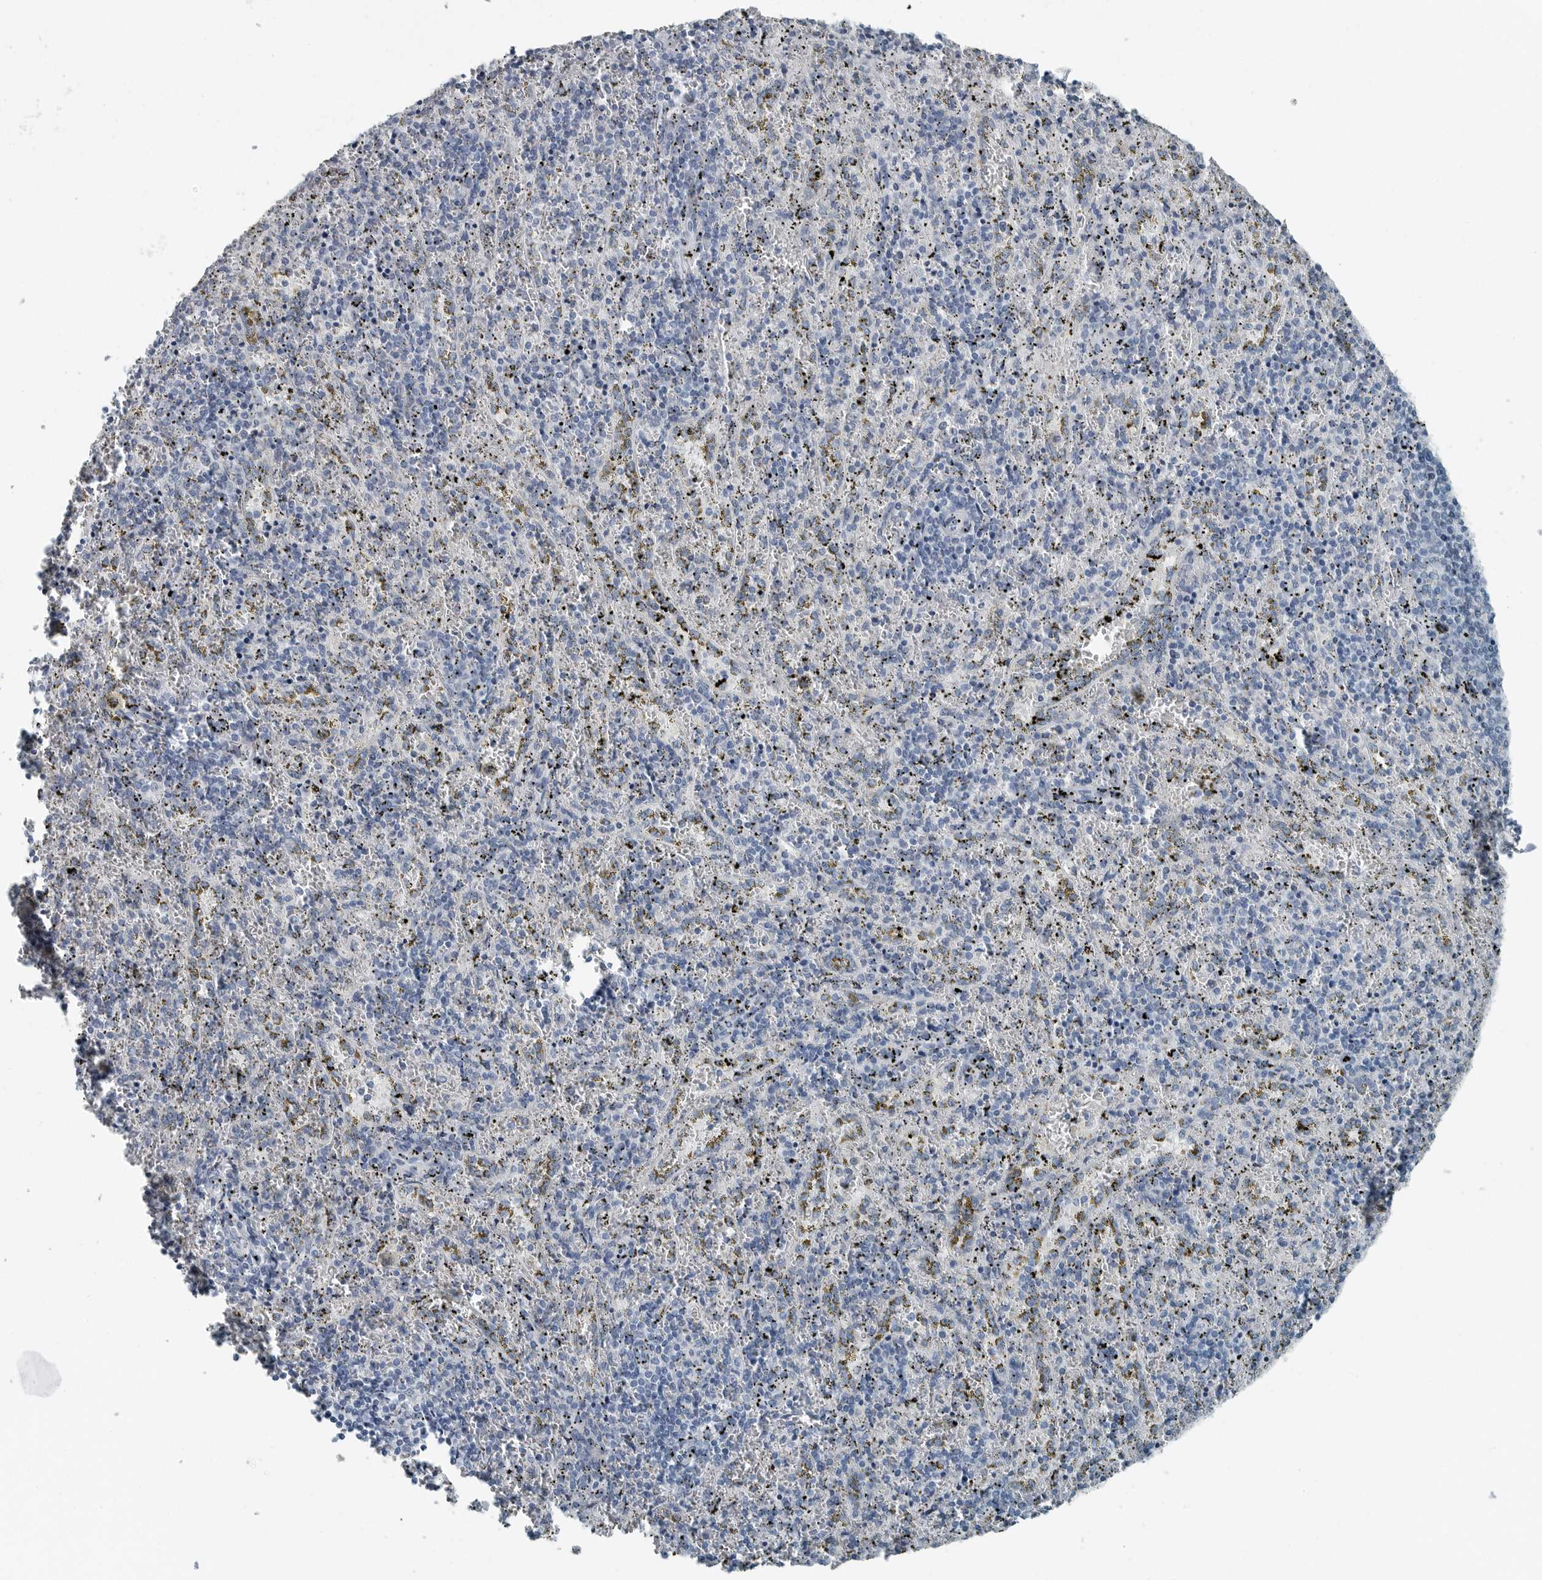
{"staining": {"intensity": "negative", "quantity": "none", "location": "none"}, "tissue": "spleen", "cell_type": "Cells in red pulp", "image_type": "normal", "snomed": [{"axis": "morphology", "description": "Normal tissue, NOS"}, {"axis": "topography", "description": "Spleen"}], "caption": "This is an immunohistochemistry (IHC) photomicrograph of benign spleen. There is no expression in cells in red pulp.", "gene": "ZPBP2", "patient": {"sex": "male", "age": 11}}